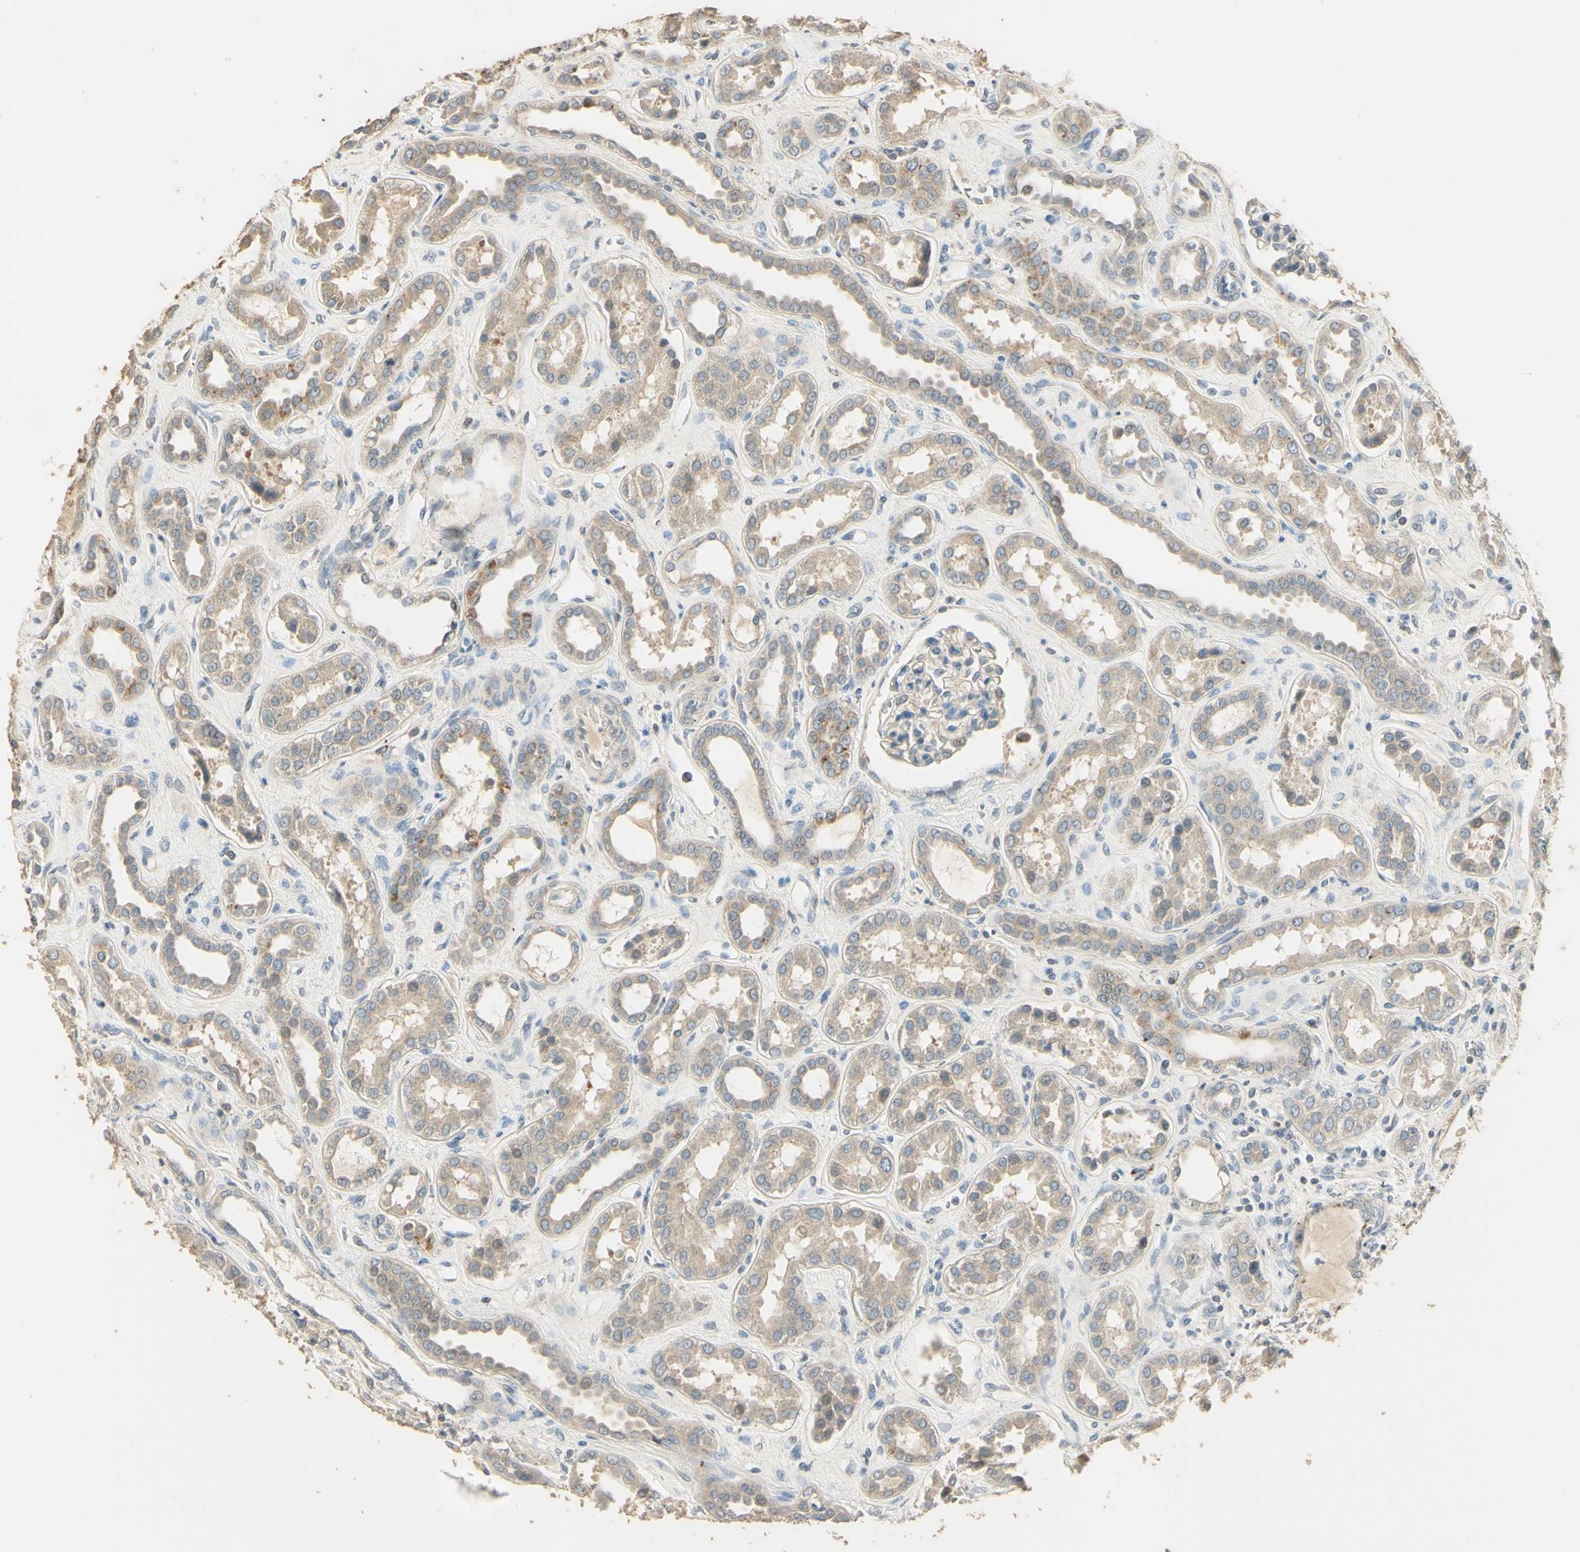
{"staining": {"intensity": "negative", "quantity": "none", "location": "none"}, "tissue": "kidney", "cell_type": "Cells in glomeruli", "image_type": "normal", "snomed": [{"axis": "morphology", "description": "Normal tissue, NOS"}, {"axis": "topography", "description": "Kidney"}], "caption": "A high-resolution photomicrograph shows immunohistochemistry (IHC) staining of unremarkable kidney, which exhibits no significant positivity in cells in glomeruli.", "gene": "ARHGEF17", "patient": {"sex": "male", "age": 59}}